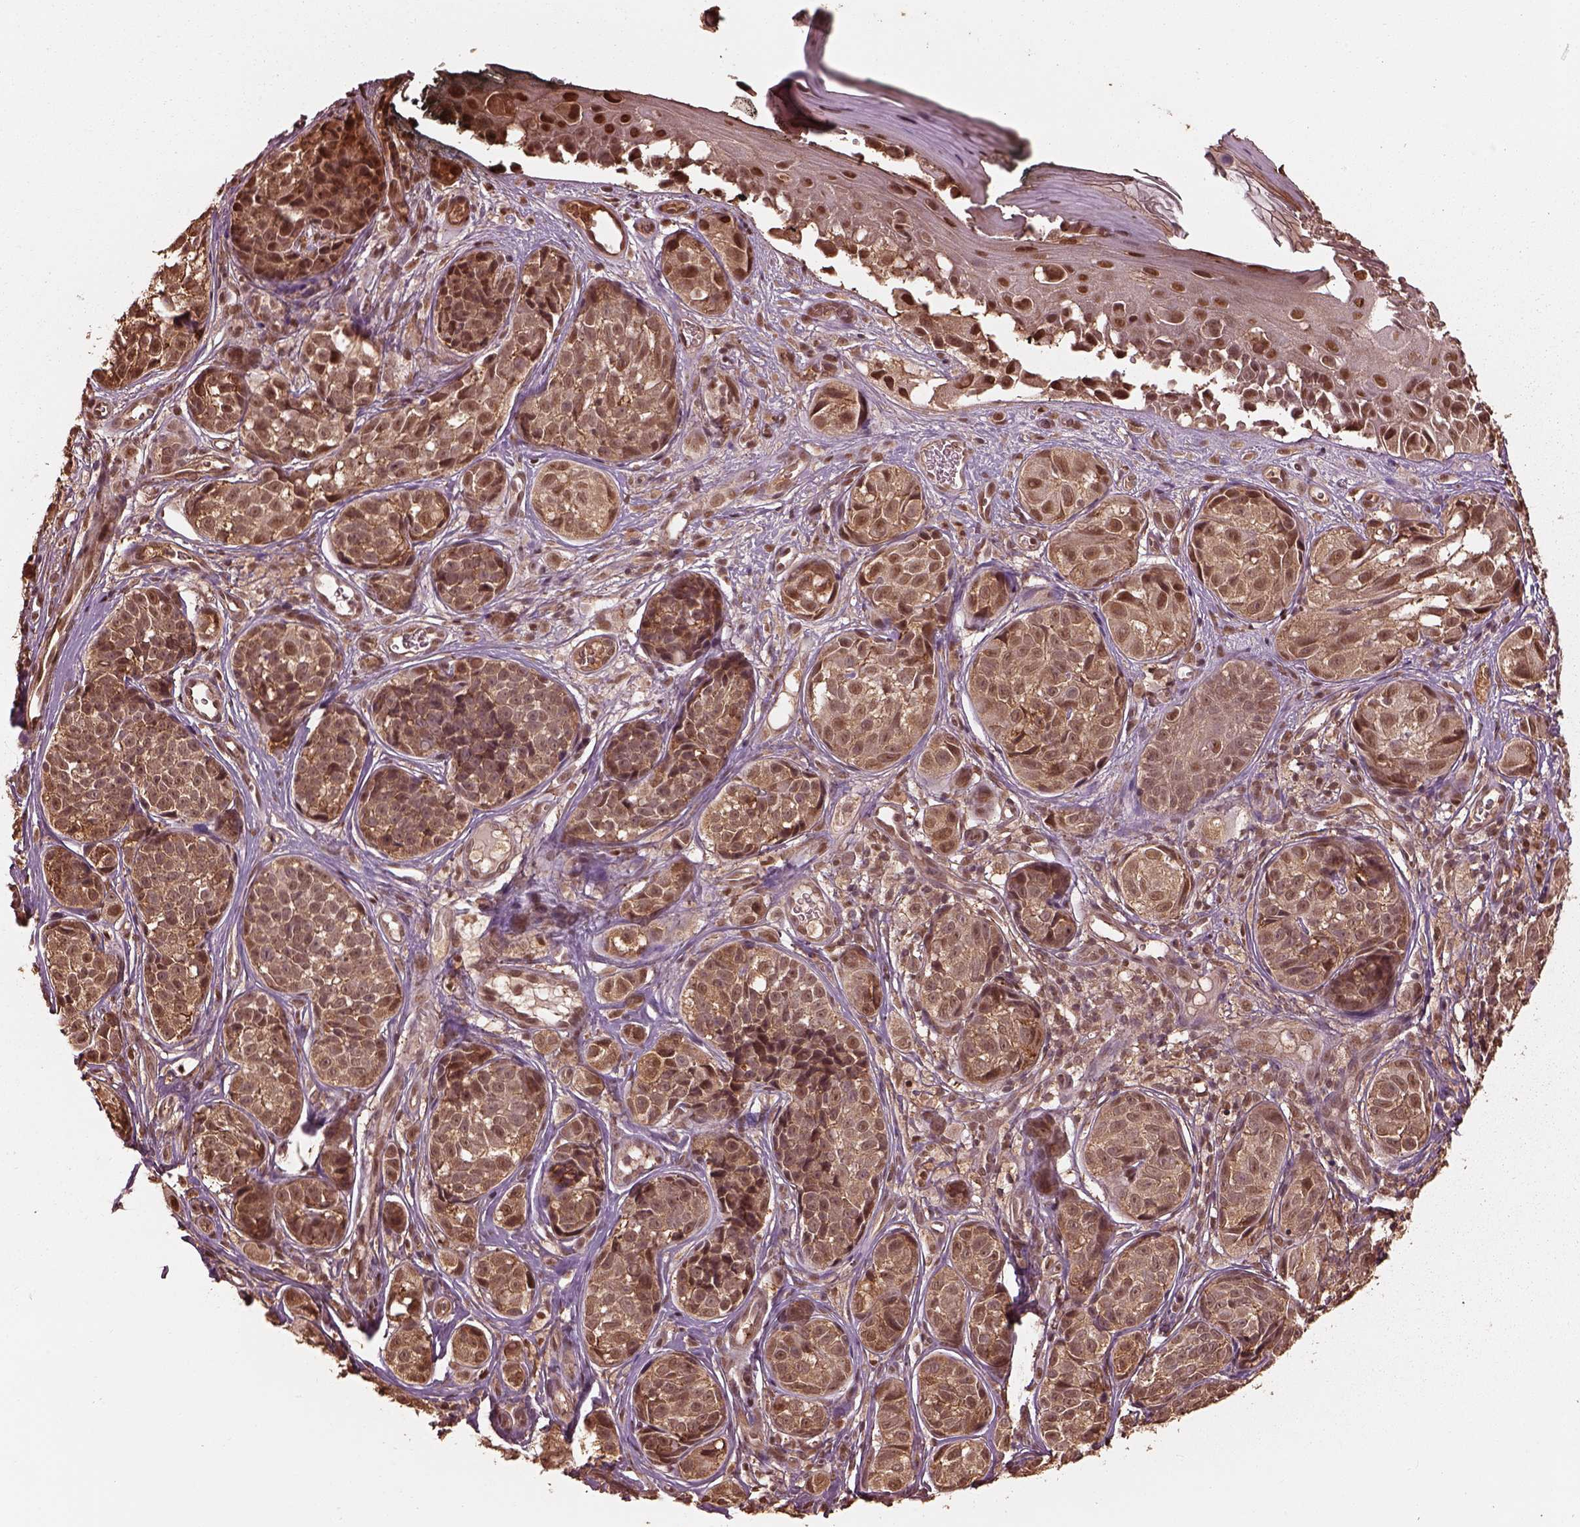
{"staining": {"intensity": "moderate", "quantity": "25%-75%", "location": "cytoplasmic/membranous"}, "tissue": "melanoma", "cell_type": "Tumor cells", "image_type": "cancer", "snomed": [{"axis": "morphology", "description": "Malignant melanoma, NOS"}, {"axis": "topography", "description": "Skin"}], "caption": "Immunohistochemistry of malignant melanoma displays medium levels of moderate cytoplasmic/membranous positivity in about 25%-75% of tumor cells.", "gene": "PSMC5", "patient": {"sex": "male", "age": 48}}